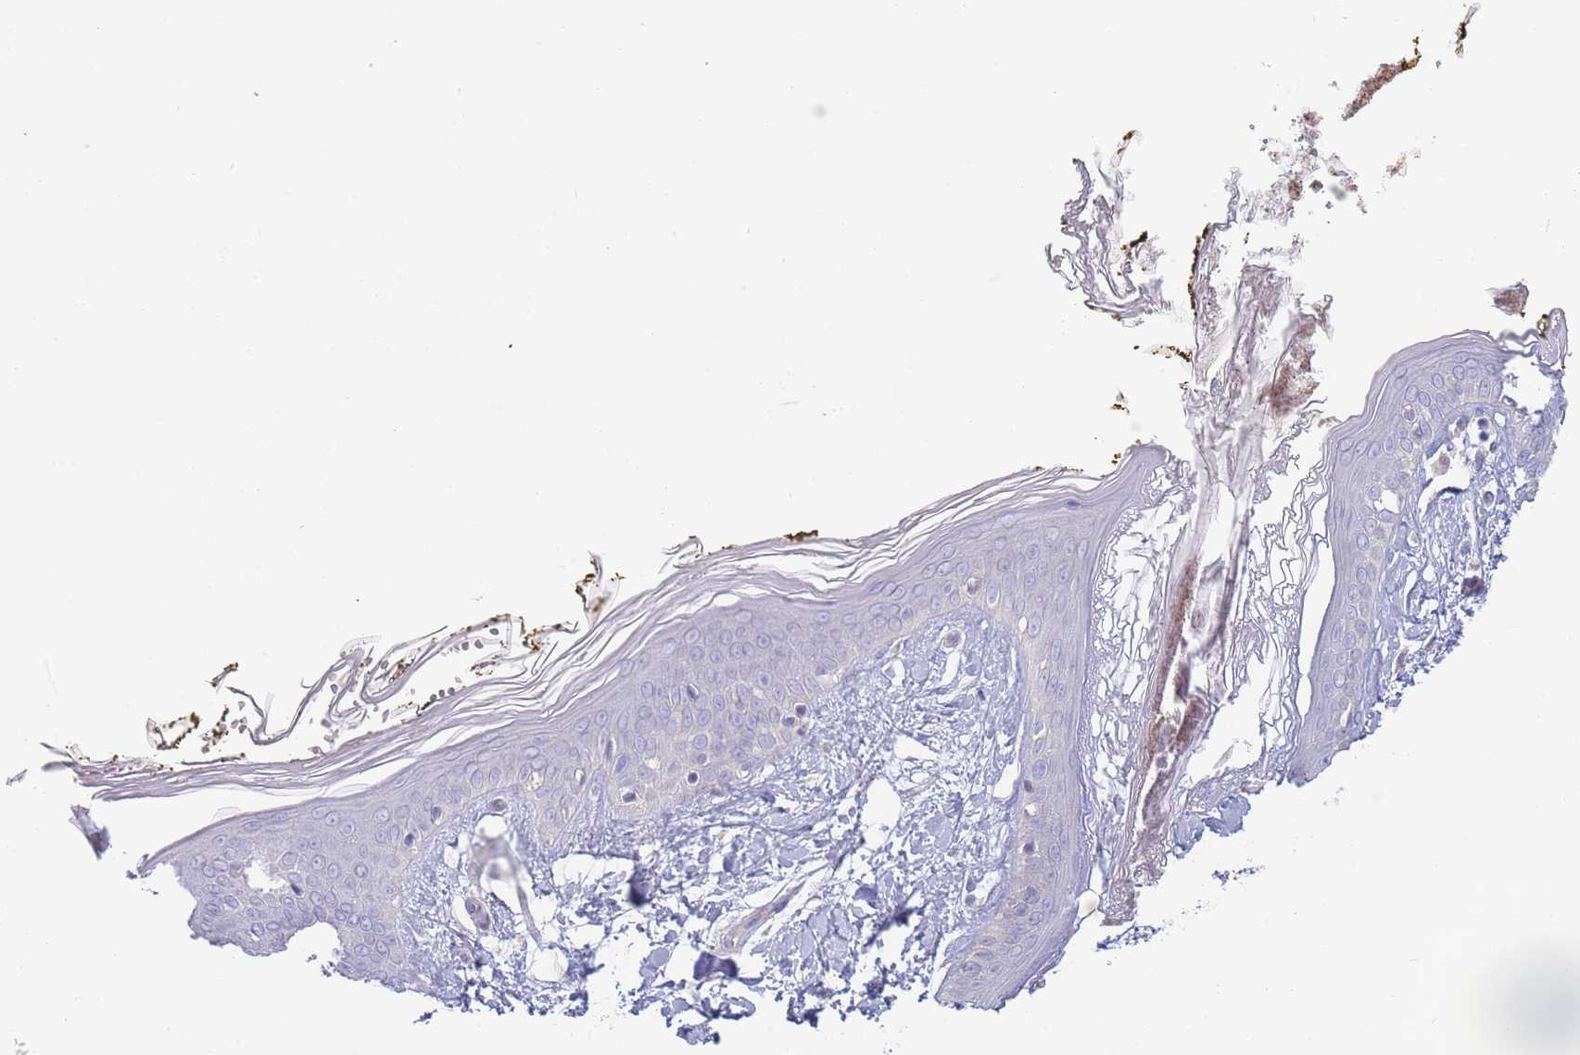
{"staining": {"intensity": "negative", "quantity": "none", "location": "none"}, "tissue": "skin", "cell_type": "Fibroblasts", "image_type": "normal", "snomed": [{"axis": "morphology", "description": "Normal tissue, NOS"}, {"axis": "topography", "description": "Skin"}], "caption": "This is an immunohistochemistry image of normal human skin. There is no positivity in fibroblasts.", "gene": "SPHKAP", "patient": {"sex": "female", "age": 34}}